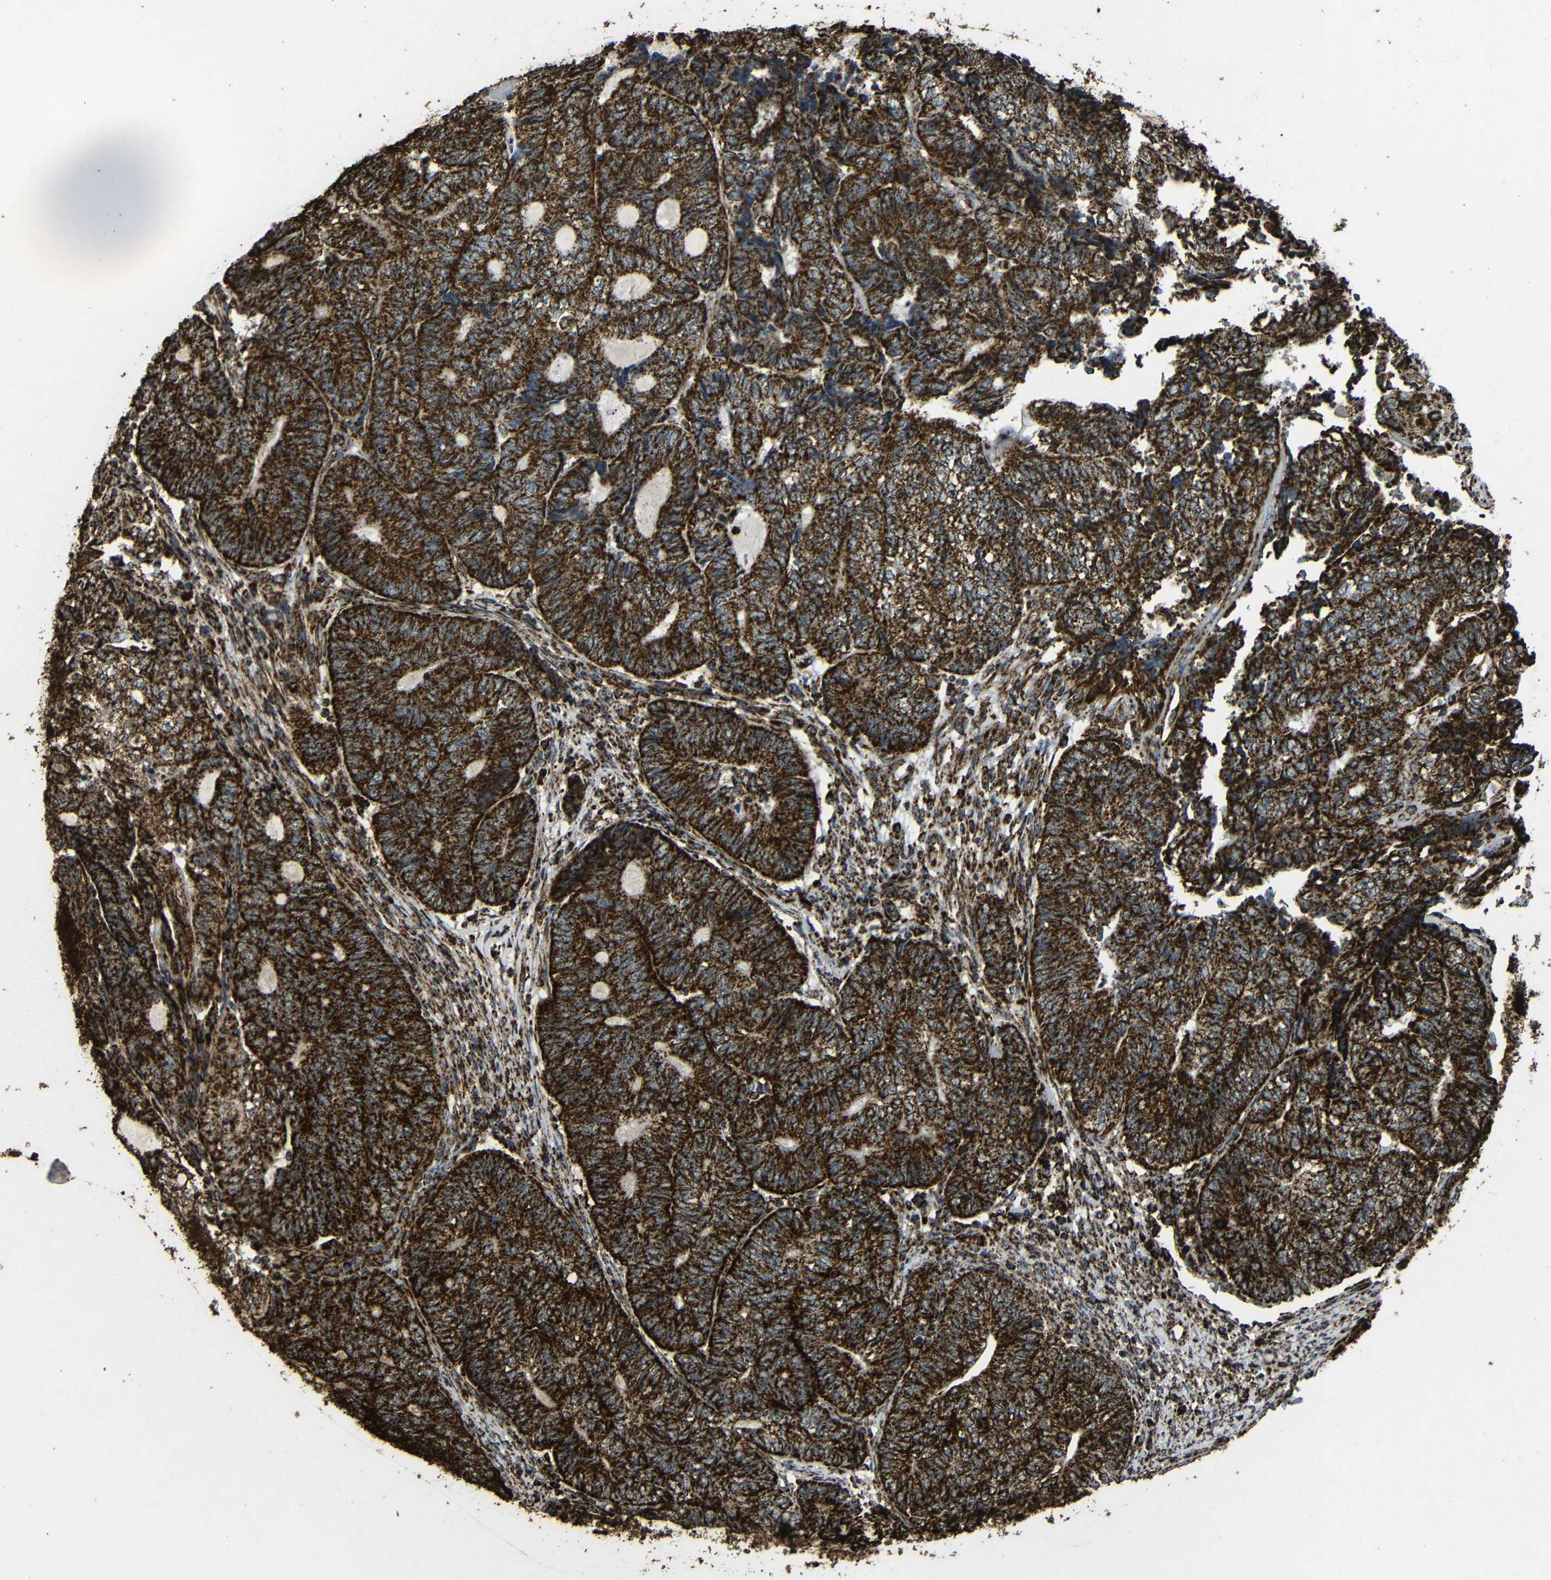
{"staining": {"intensity": "strong", "quantity": ">75%", "location": "cytoplasmic/membranous"}, "tissue": "endometrial cancer", "cell_type": "Tumor cells", "image_type": "cancer", "snomed": [{"axis": "morphology", "description": "Adenocarcinoma, NOS"}, {"axis": "topography", "description": "Uterus"}, {"axis": "topography", "description": "Endometrium"}], "caption": "About >75% of tumor cells in human endometrial cancer reveal strong cytoplasmic/membranous protein expression as visualized by brown immunohistochemical staining.", "gene": "ATP5F1A", "patient": {"sex": "female", "age": 70}}